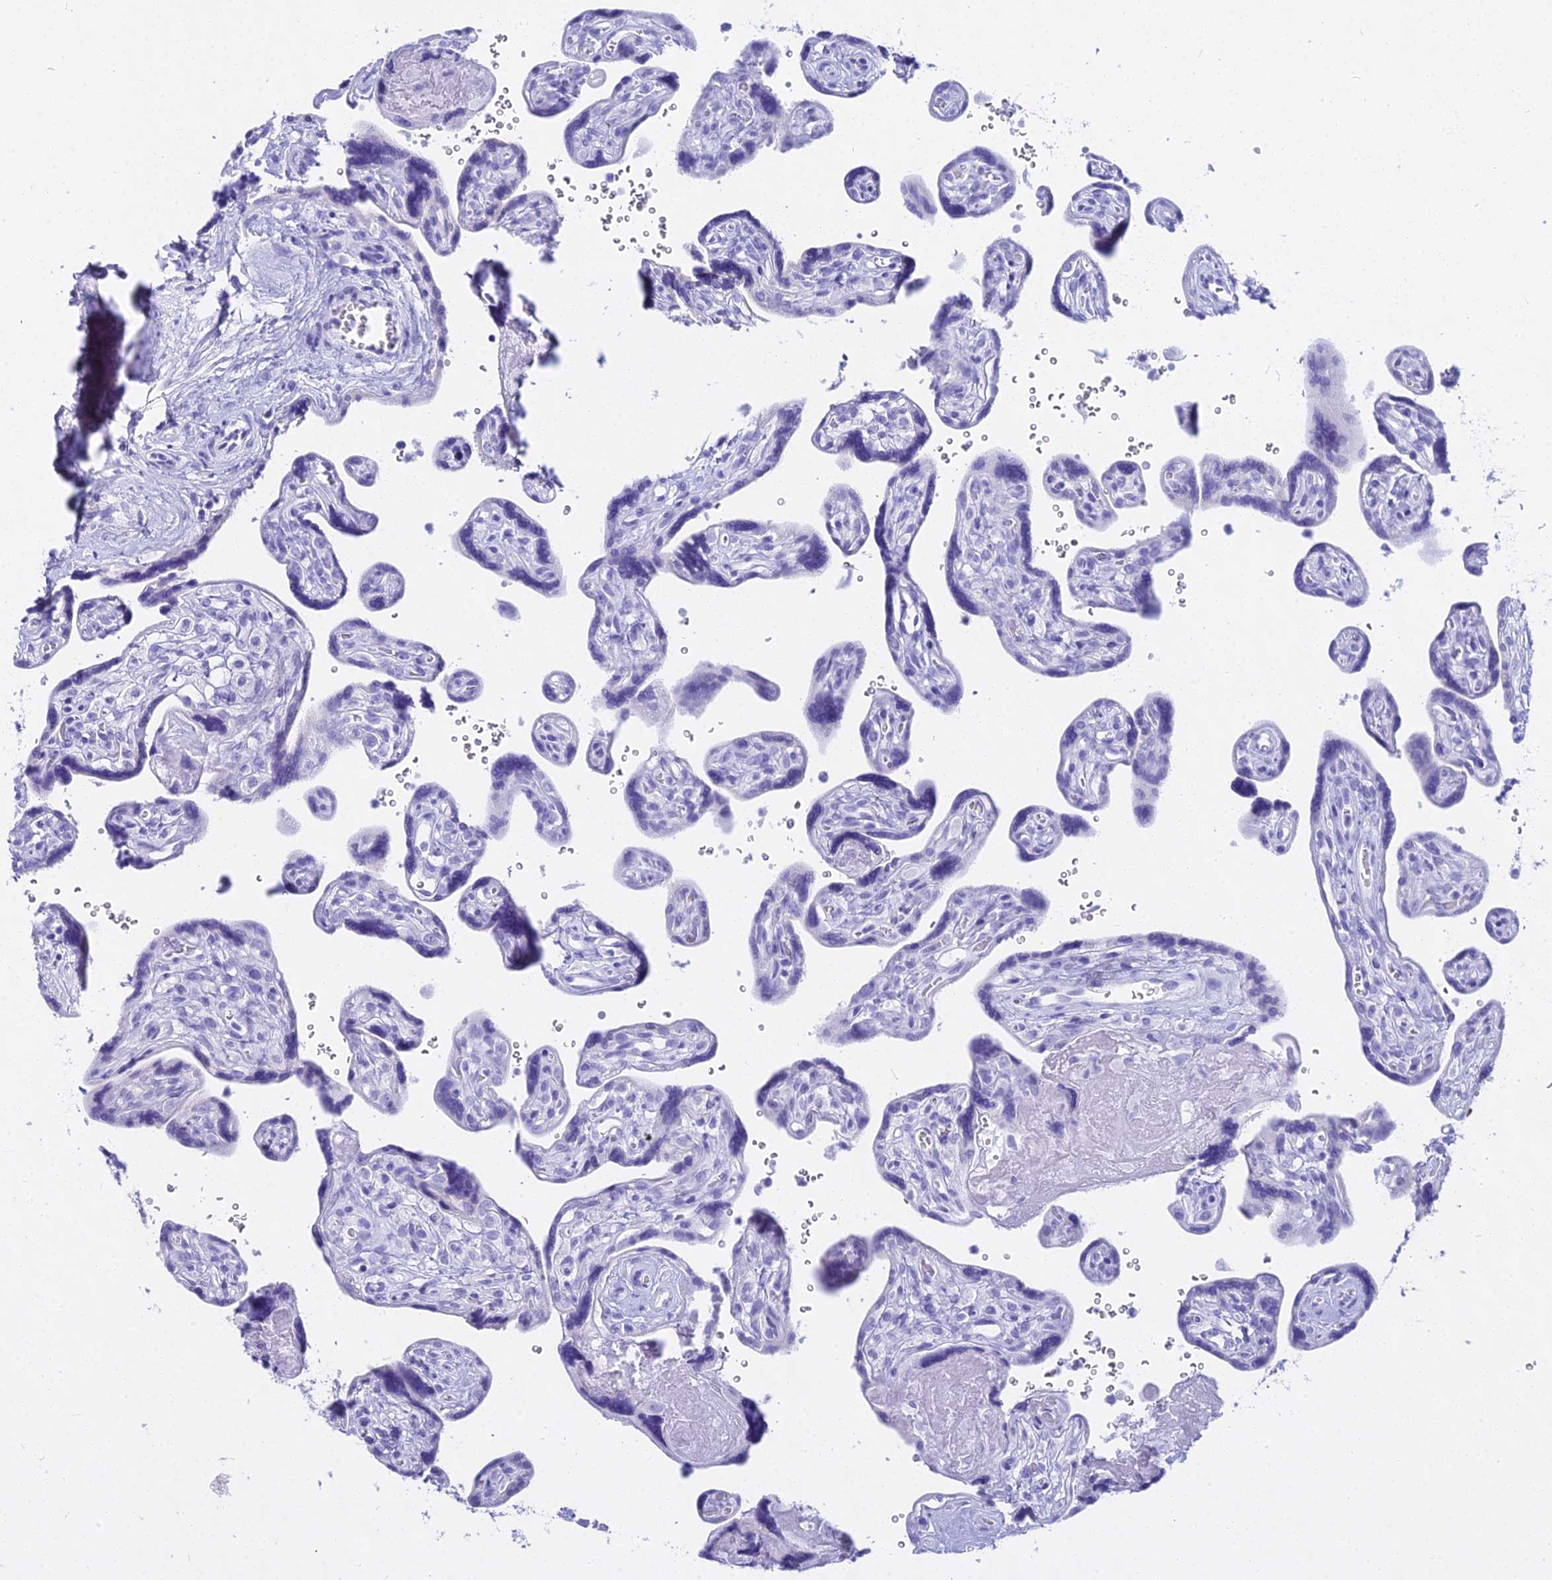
{"staining": {"intensity": "negative", "quantity": "none", "location": "none"}, "tissue": "placenta", "cell_type": "Decidual cells", "image_type": "normal", "snomed": [{"axis": "morphology", "description": "Normal tissue, NOS"}, {"axis": "topography", "description": "Placenta"}], "caption": "This is a photomicrograph of immunohistochemistry (IHC) staining of benign placenta, which shows no staining in decidual cells. (DAB immunohistochemistry with hematoxylin counter stain).", "gene": "CGB1", "patient": {"sex": "female", "age": 39}}